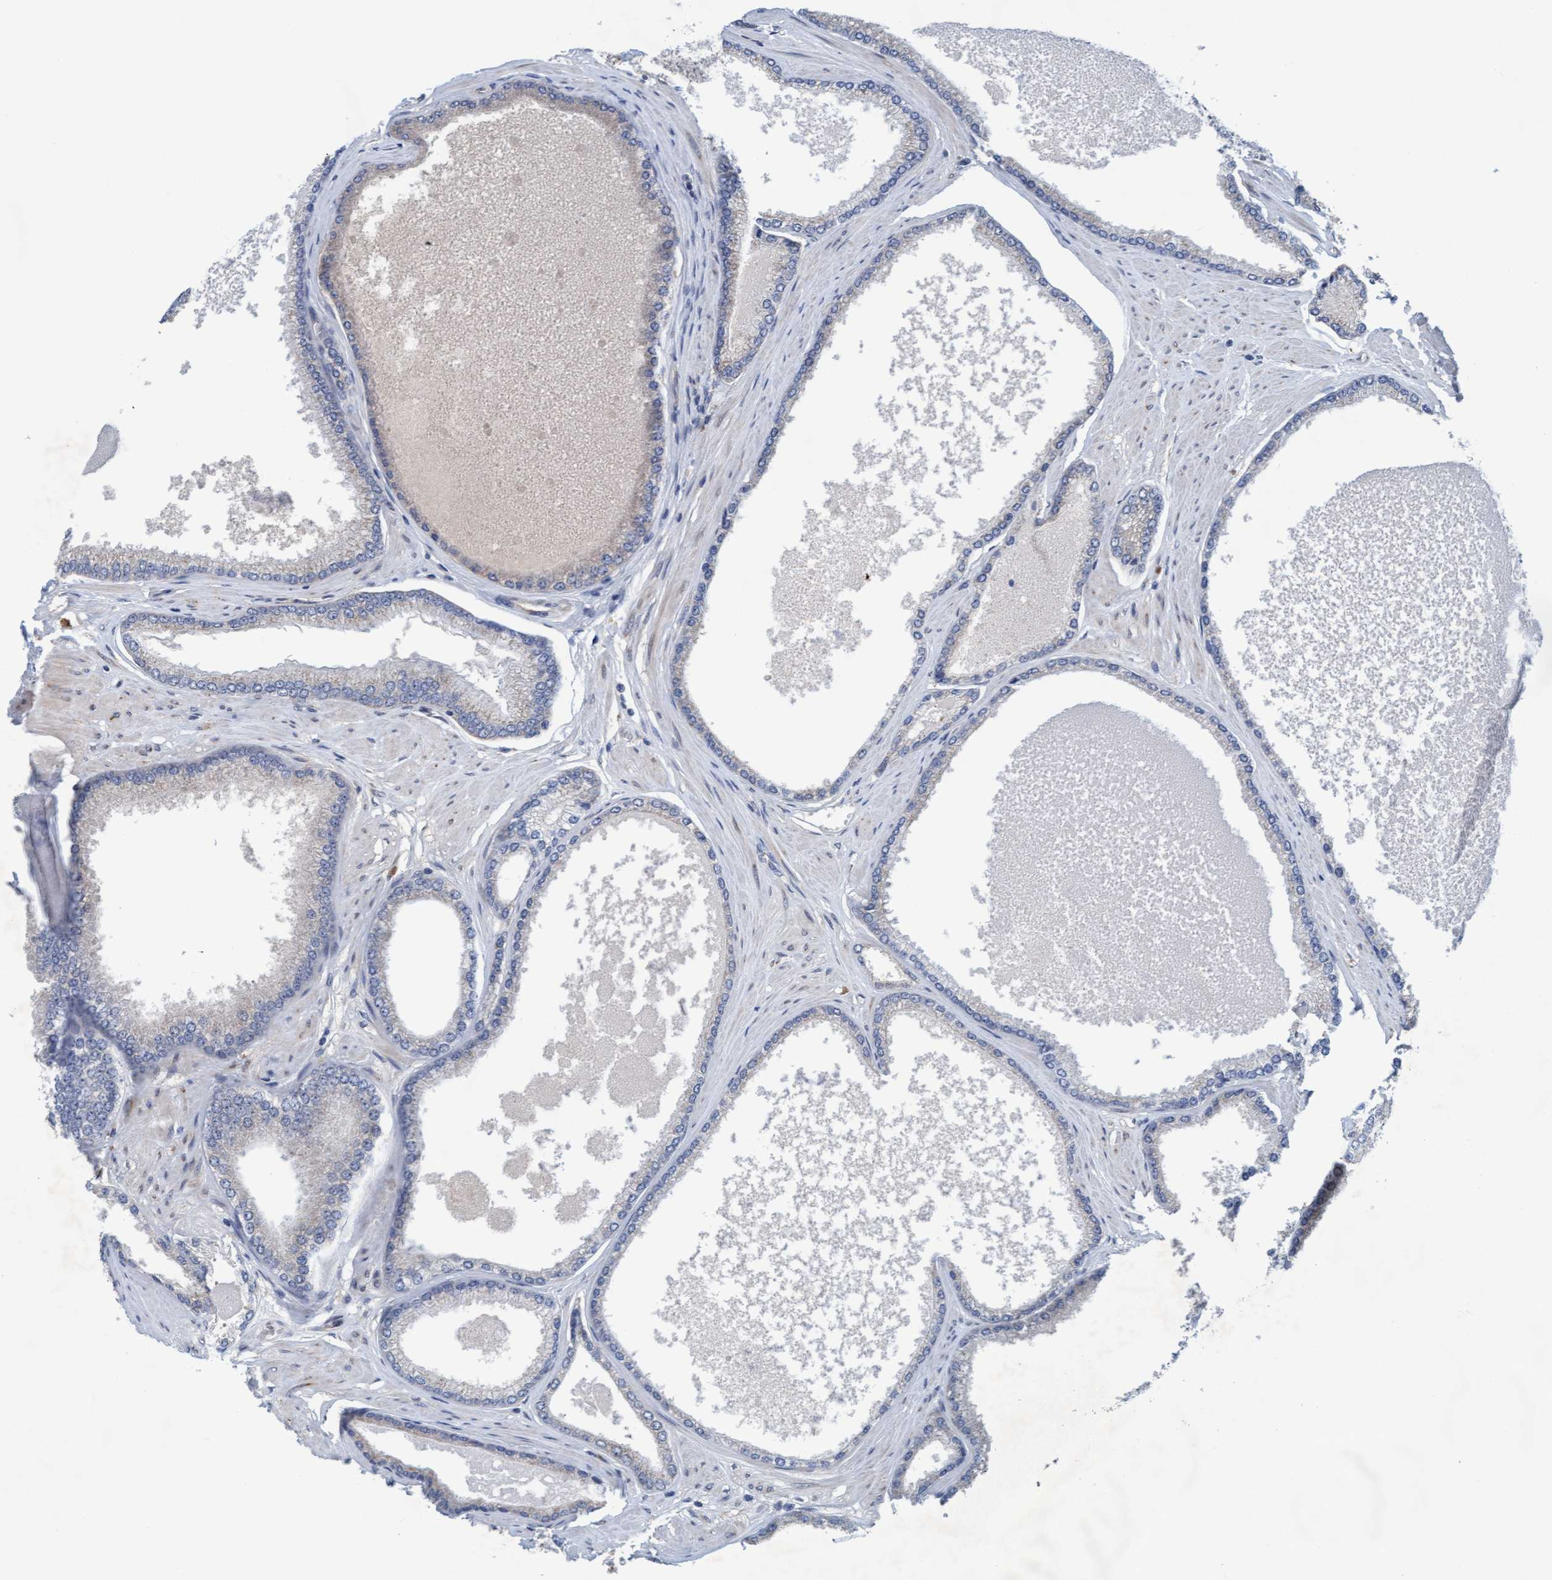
{"staining": {"intensity": "negative", "quantity": "none", "location": "none"}, "tissue": "prostate cancer", "cell_type": "Tumor cells", "image_type": "cancer", "snomed": [{"axis": "morphology", "description": "Adenocarcinoma, High grade"}, {"axis": "topography", "description": "Prostate"}], "caption": "Immunohistochemistry micrograph of human prostate adenocarcinoma (high-grade) stained for a protein (brown), which reveals no positivity in tumor cells.", "gene": "ZNF566", "patient": {"sex": "male", "age": 61}}